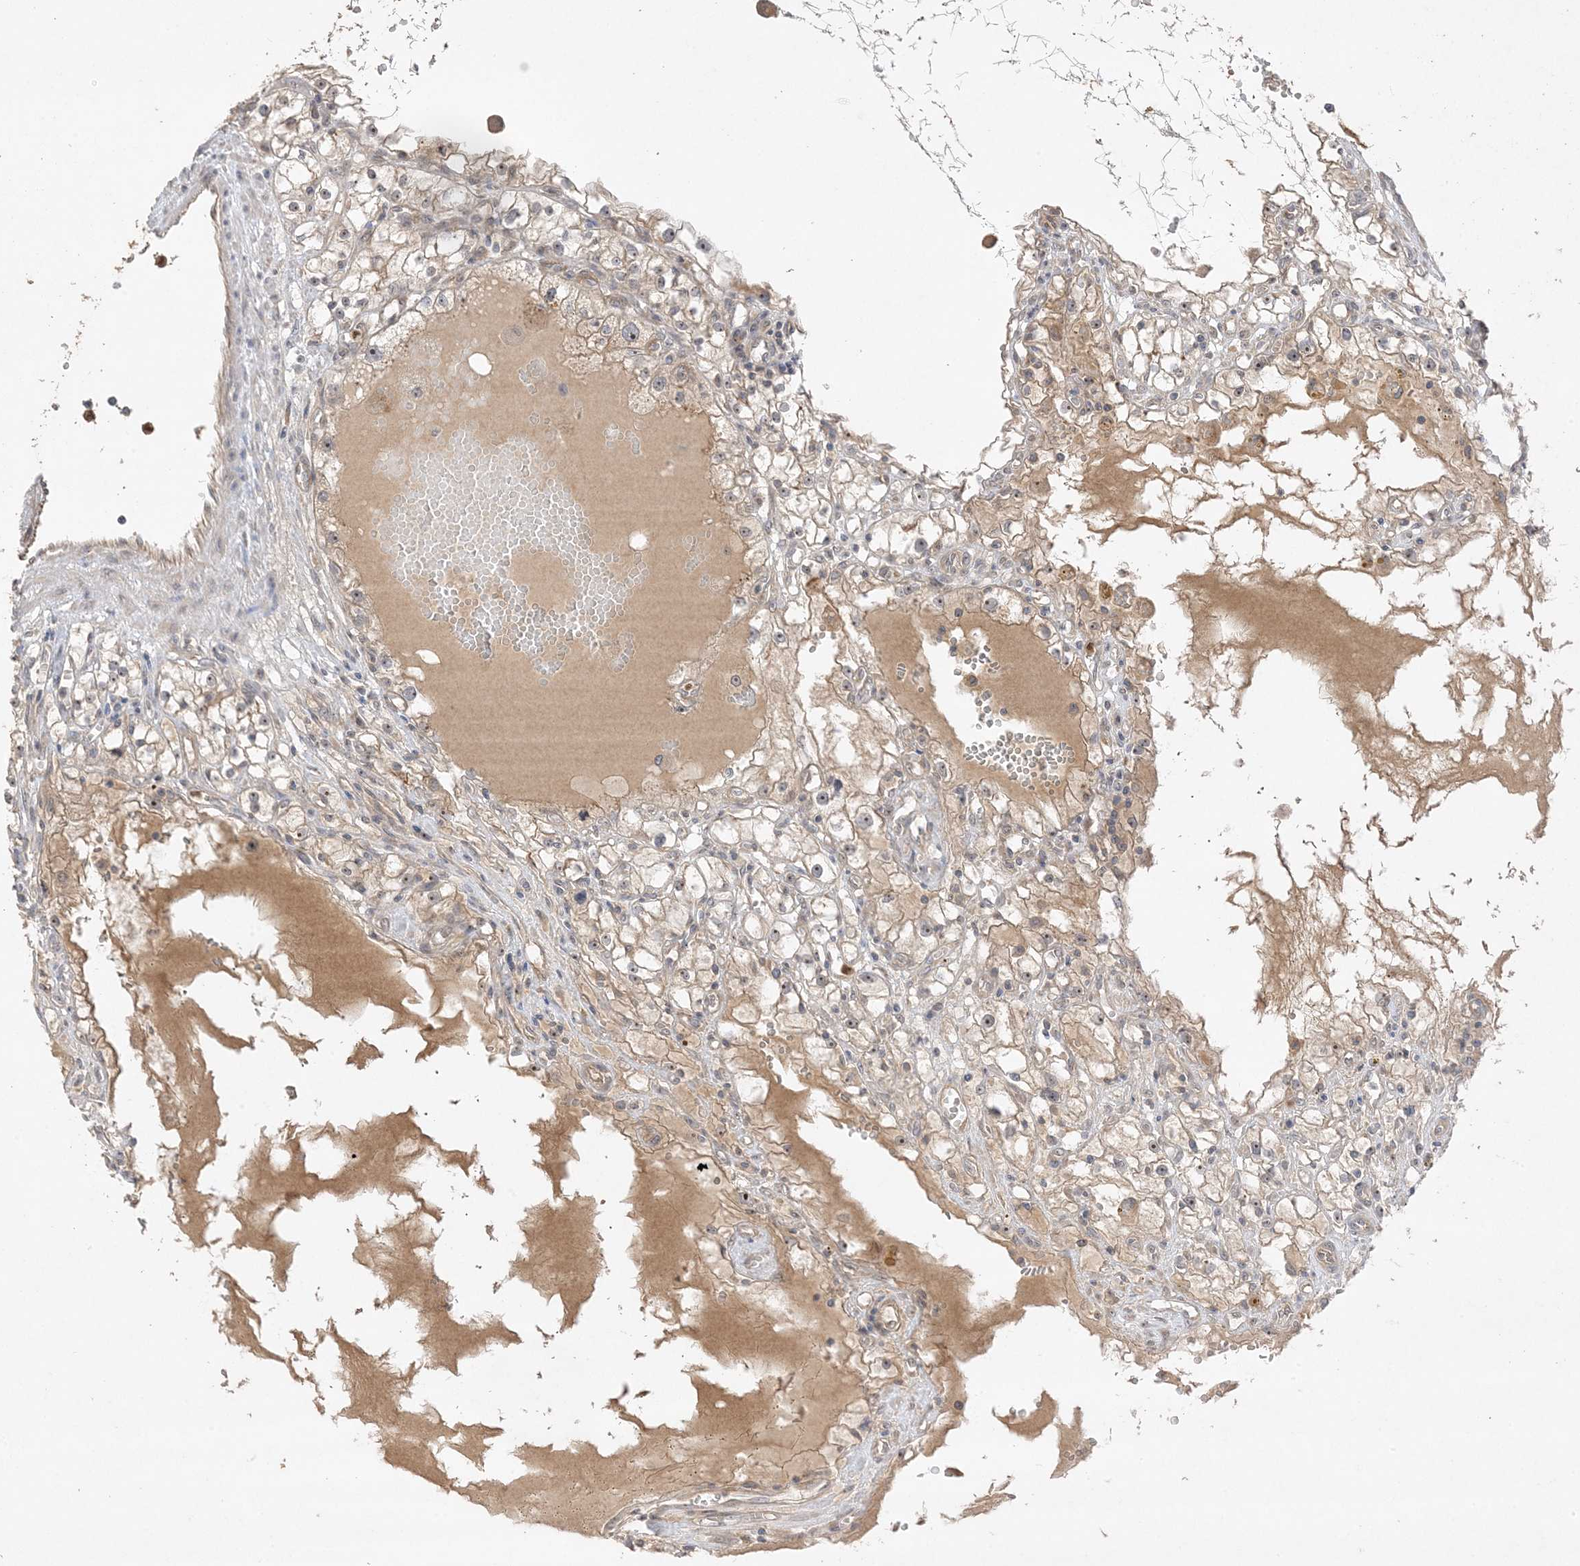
{"staining": {"intensity": "weak", "quantity": "<25%", "location": "nuclear"}, "tissue": "renal cancer", "cell_type": "Tumor cells", "image_type": "cancer", "snomed": [{"axis": "morphology", "description": "Adenocarcinoma, NOS"}, {"axis": "topography", "description": "Kidney"}], "caption": "High power microscopy micrograph of an immunohistochemistry (IHC) histopathology image of adenocarcinoma (renal), revealing no significant staining in tumor cells.", "gene": "DDX18", "patient": {"sex": "male", "age": 56}}